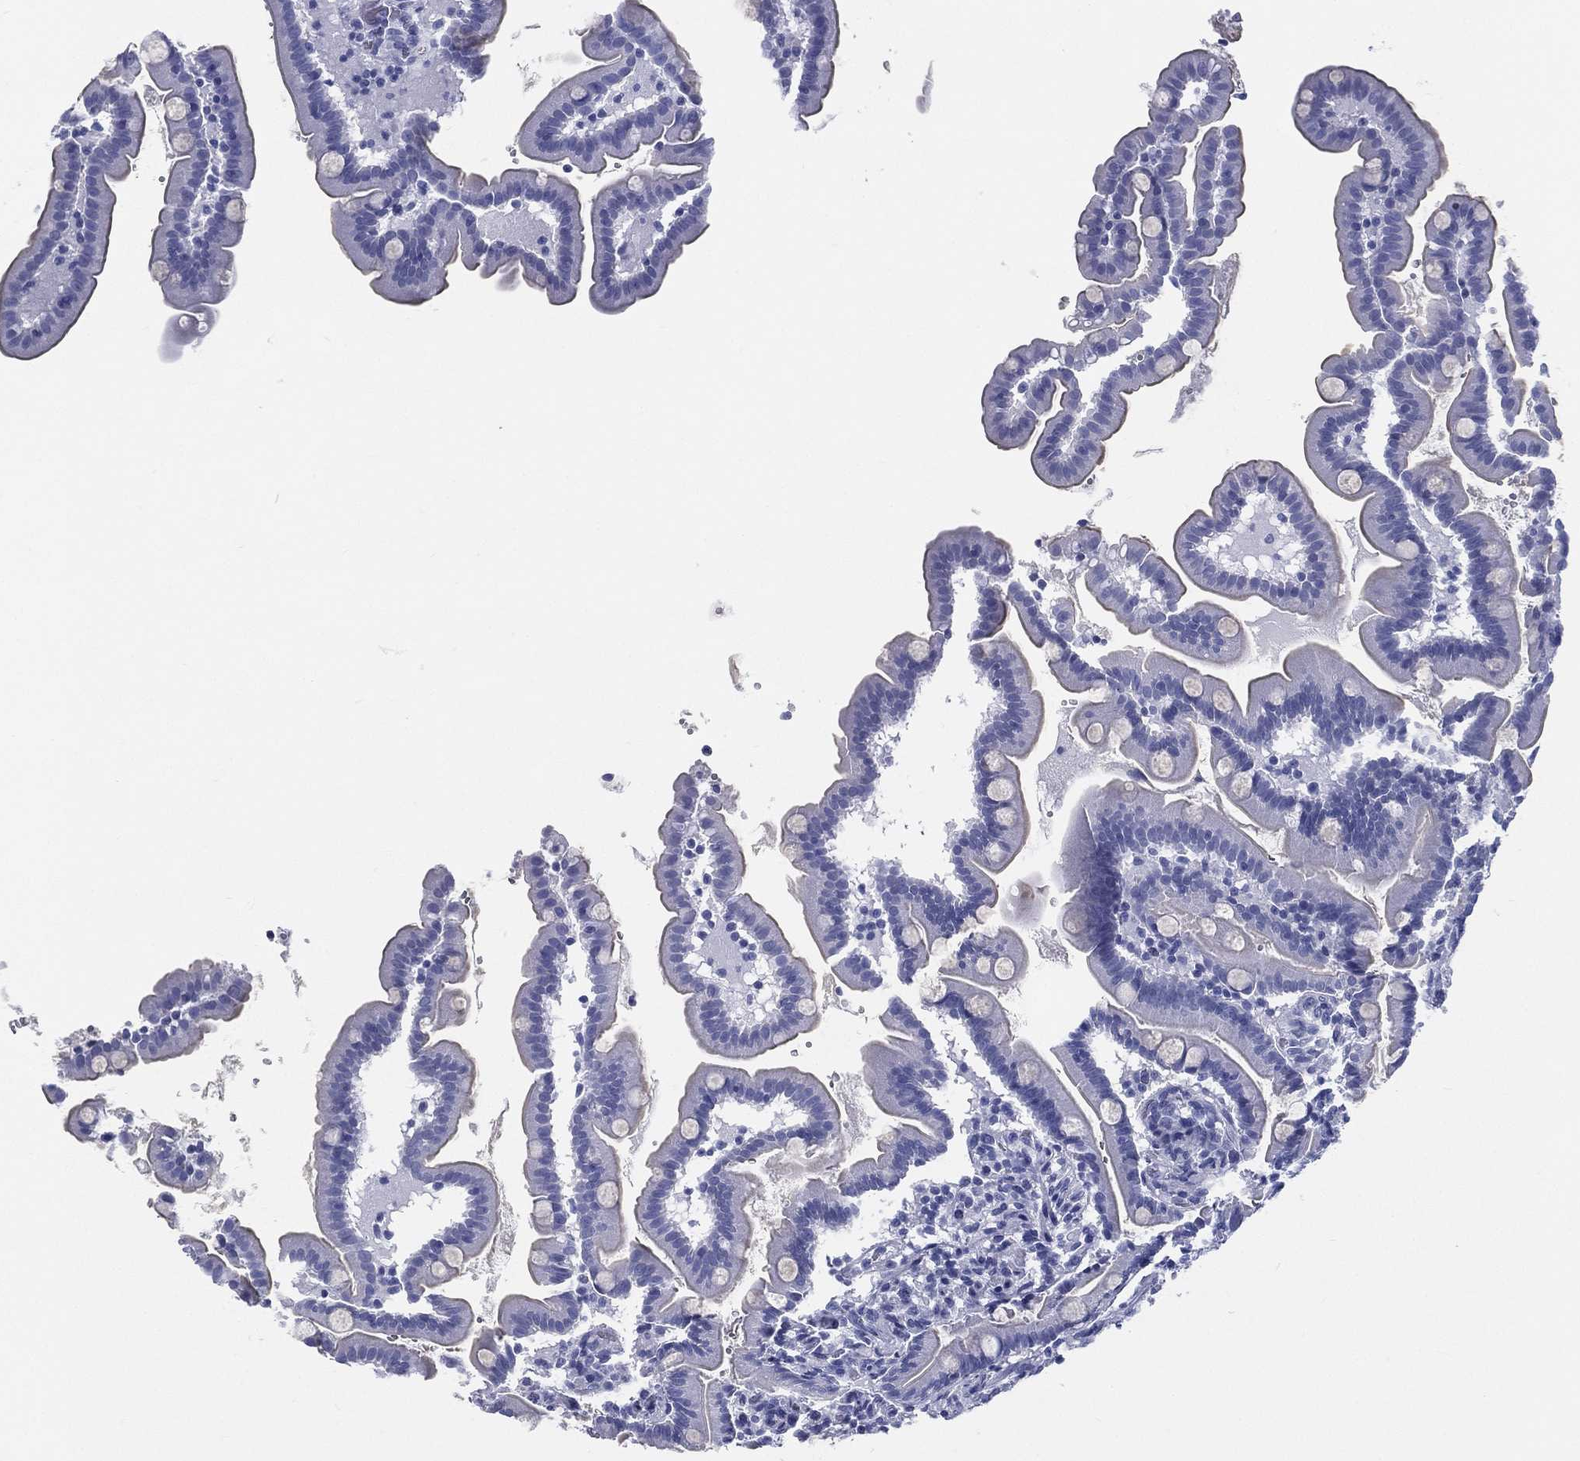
{"staining": {"intensity": "negative", "quantity": "none", "location": "none"}, "tissue": "small intestine", "cell_type": "Glandular cells", "image_type": "normal", "snomed": [{"axis": "morphology", "description": "Normal tissue, NOS"}, {"axis": "topography", "description": "Small intestine"}], "caption": "Image shows no significant protein expression in glandular cells of unremarkable small intestine. (Stains: DAB (3,3'-diaminobenzidine) immunohistochemistry with hematoxylin counter stain, Microscopy: brightfield microscopy at high magnification).", "gene": "RSPH4A", "patient": {"sex": "female", "age": 44}}